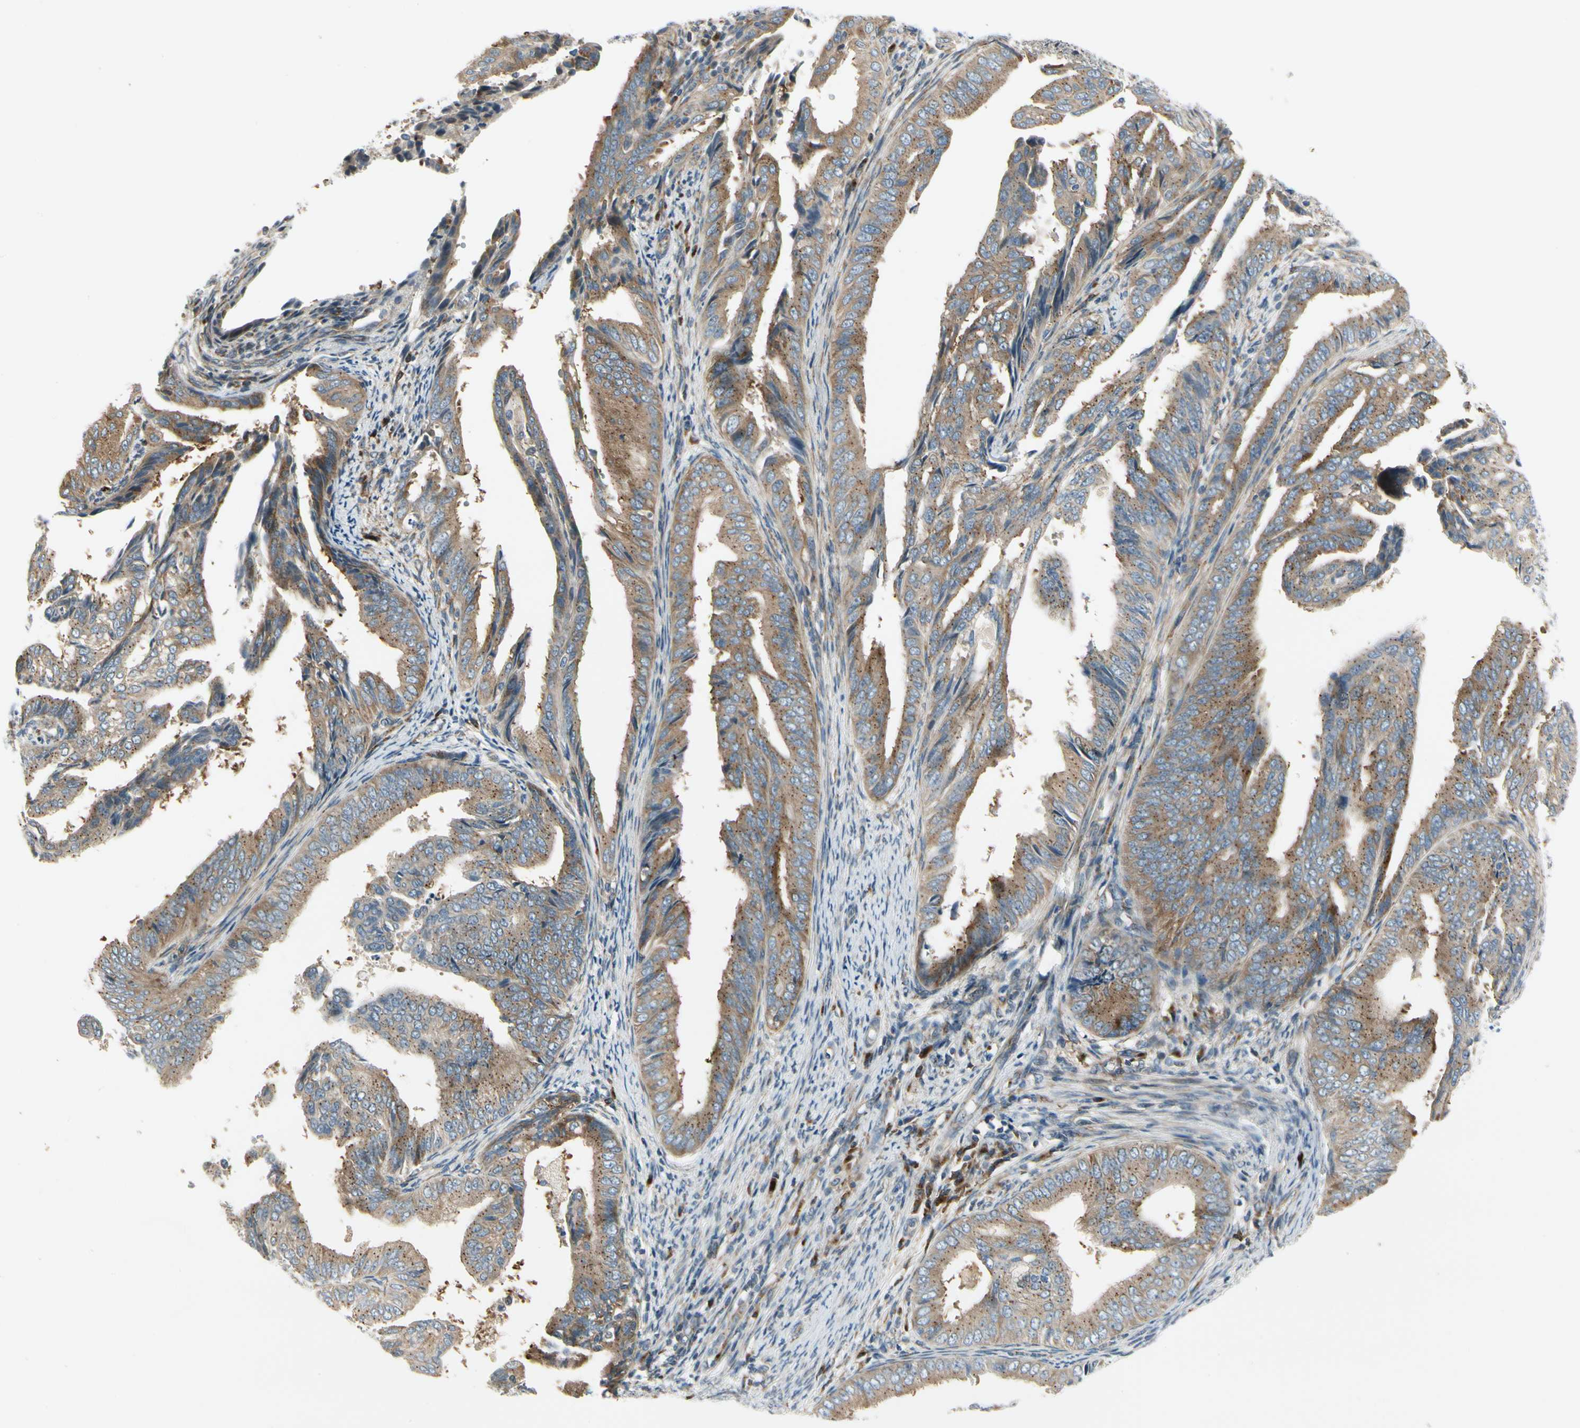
{"staining": {"intensity": "moderate", "quantity": ">75%", "location": "cytoplasmic/membranous"}, "tissue": "endometrial cancer", "cell_type": "Tumor cells", "image_type": "cancer", "snomed": [{"axis": "morphology", "description": "Adenocarcinoma, NOS"}, {"axis": "topography", "description": "Endometrium"}], "caption": "Tumor cells show medium levels of moderate cytoplasmic/membranous staining in about >75% of cells in human endometrial cancer.", "gene": "MANSC1", "patient": {"sex": "female", "age": 58}}